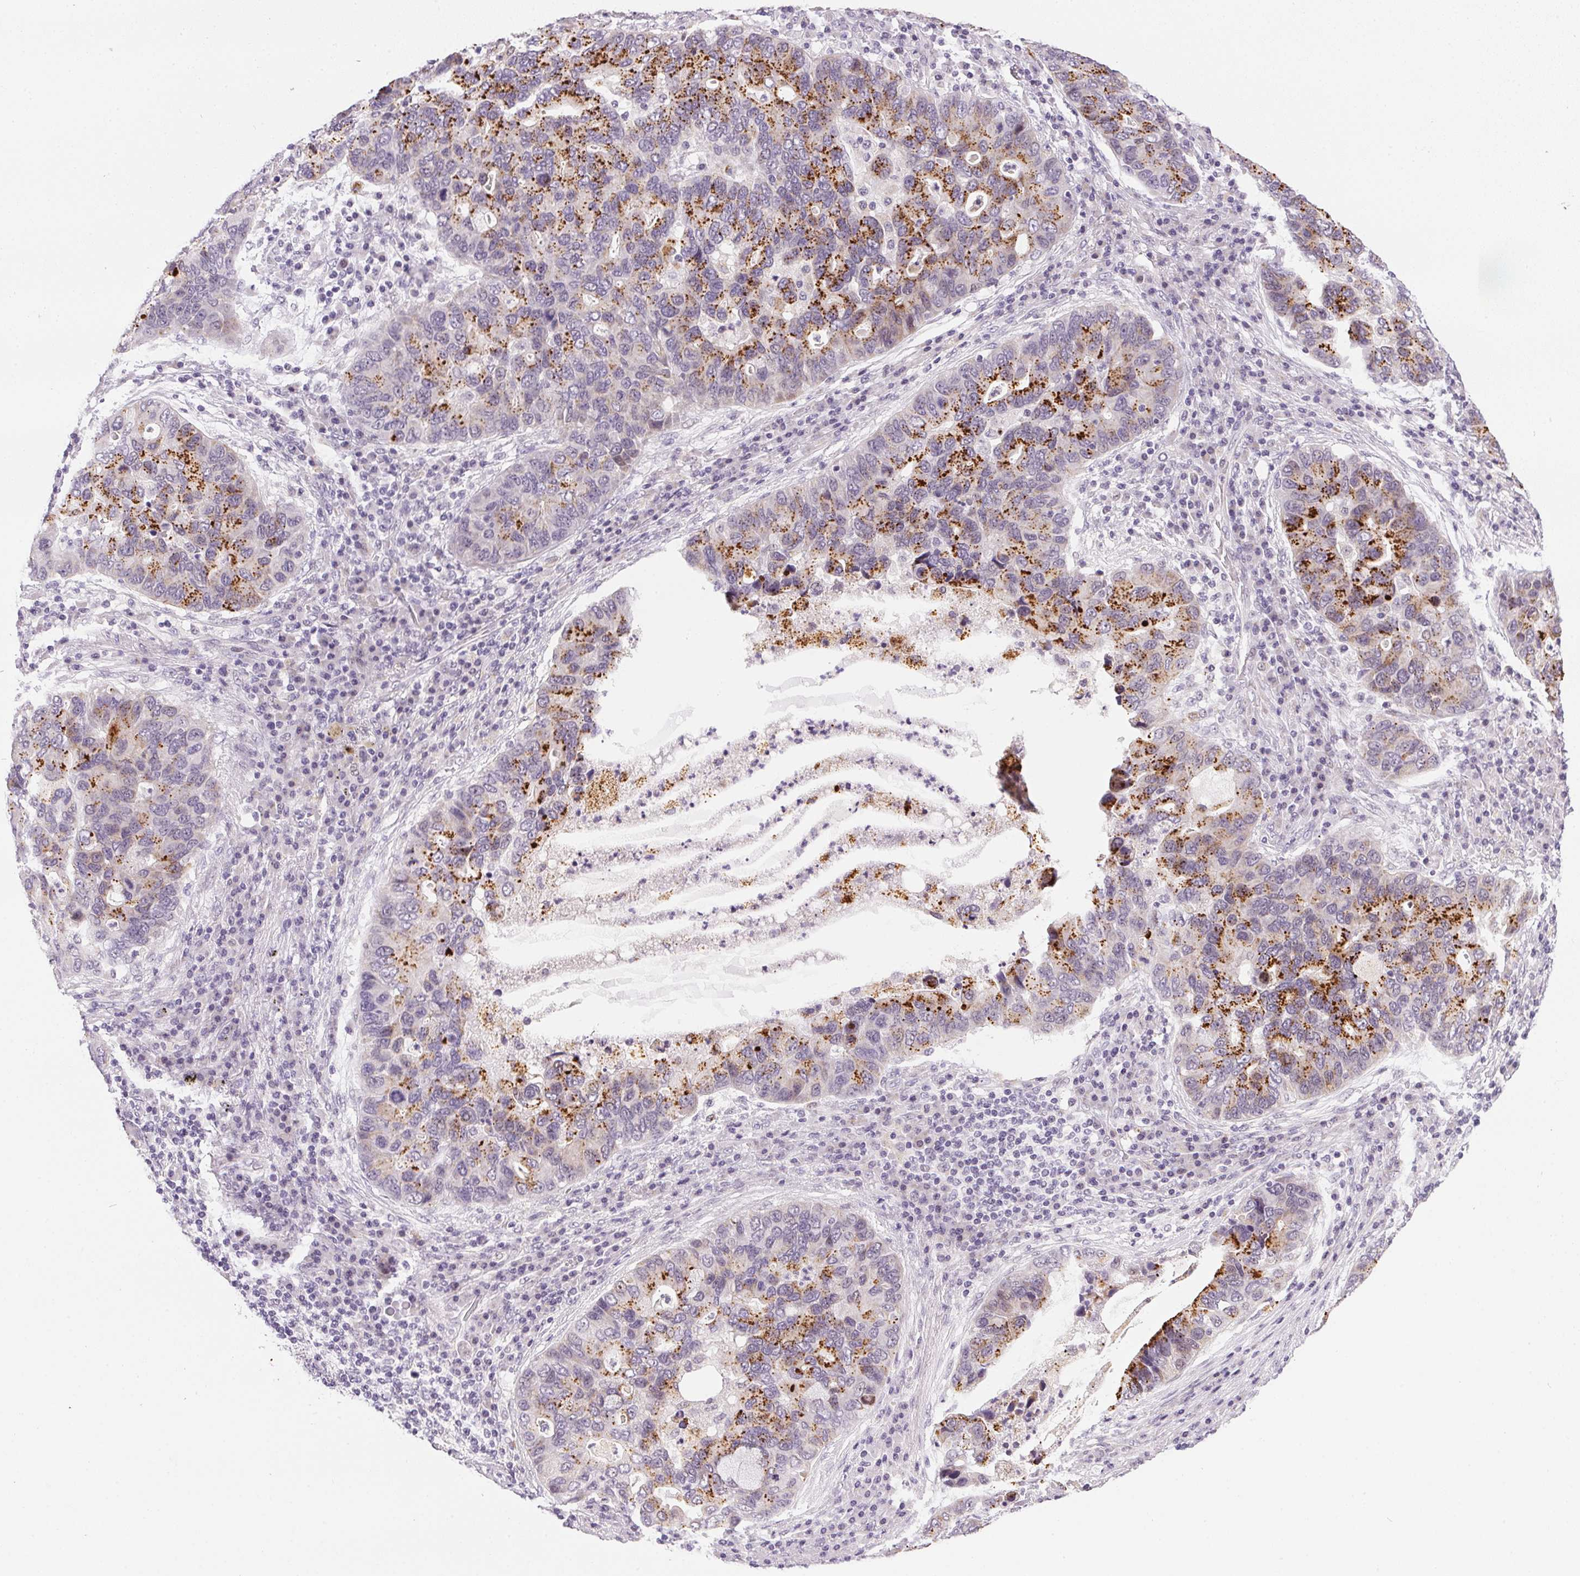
{"staining": {"intensity": "moderate", "quantity": "25%-75%", "location": "cytoplasmic/membranous"}, "tissue": "lung cancer", "cell_type": "Tumor cells", "image_type": "cancer", "snomed": [{"axis": "morphology", "description": "Adenocarcinoma, NOS"}, {"axis": "morphology", "description": "Adenocarcinoma, metastatic, NOS"}, {"axis": "topography", "description": "Lymph node"}, {"axis": "topography", "description": "Lung"}], "caption": "The image reveals immunohistochemical staining of lung cancer (metastatic adenocarcinoma). There is moderate cytoplasmic/membranous positivity is appreciated in about 25%-75% of tumor cells.", "gene": "GSDMC", "patient": {"sex": "female", "age": 54}}